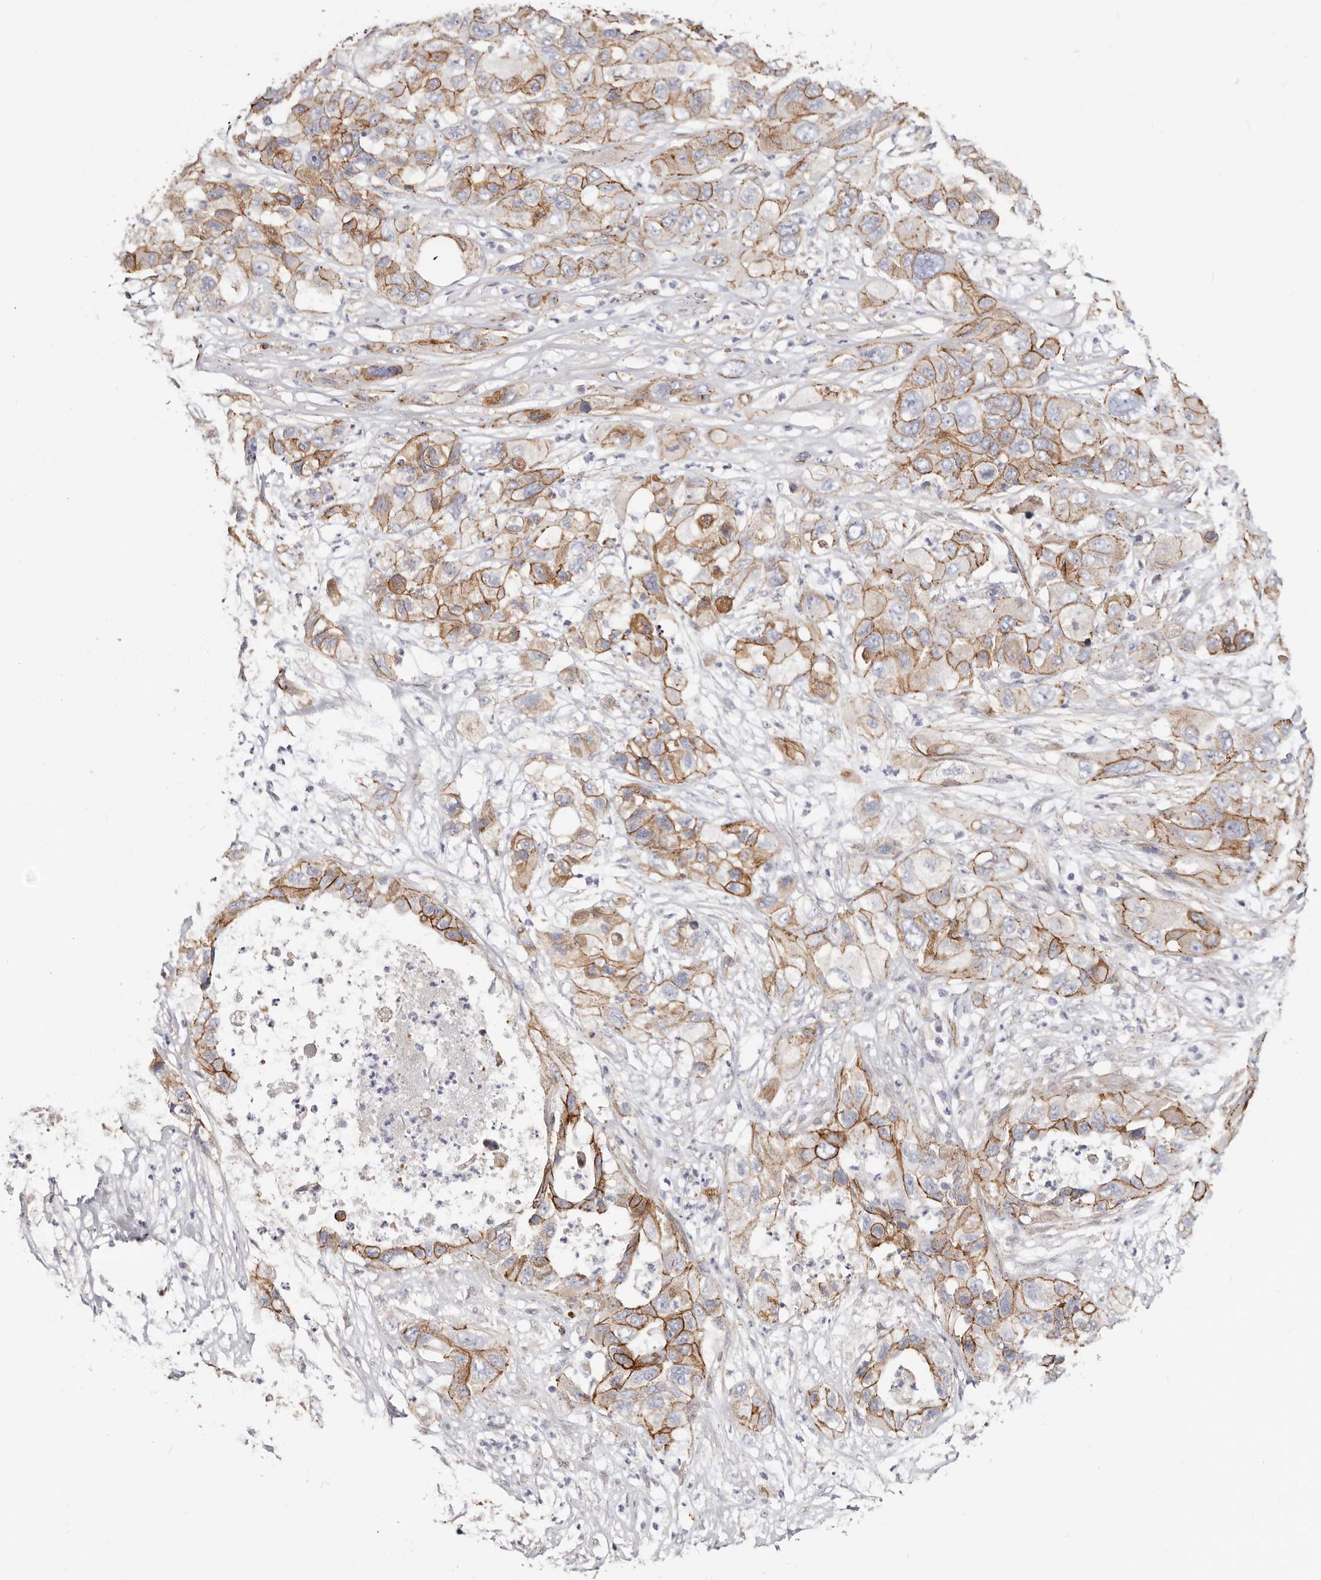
{"staining": {"intensity": "strong", "quantity": ">75%", "location": "cytoplasmic/membranous"}, "tissue": "pancreatic cancer", "cell_type": "Tumor cells", "image_type": "cancer", "snomed": [{"axis": "morphology", "description": "Adenocarcinoma, NOS"}, {"axis": "topography", "description": "Pancreas"}], "caption": "Strong cytoplasmic/membranous expression for a protein is appreciated in approximately >75% of tumor cells of pancreatic cancer using immunohistochemistry.", "gene": "CTNNB1", "patient": {"sex": "female", "age": 78}}